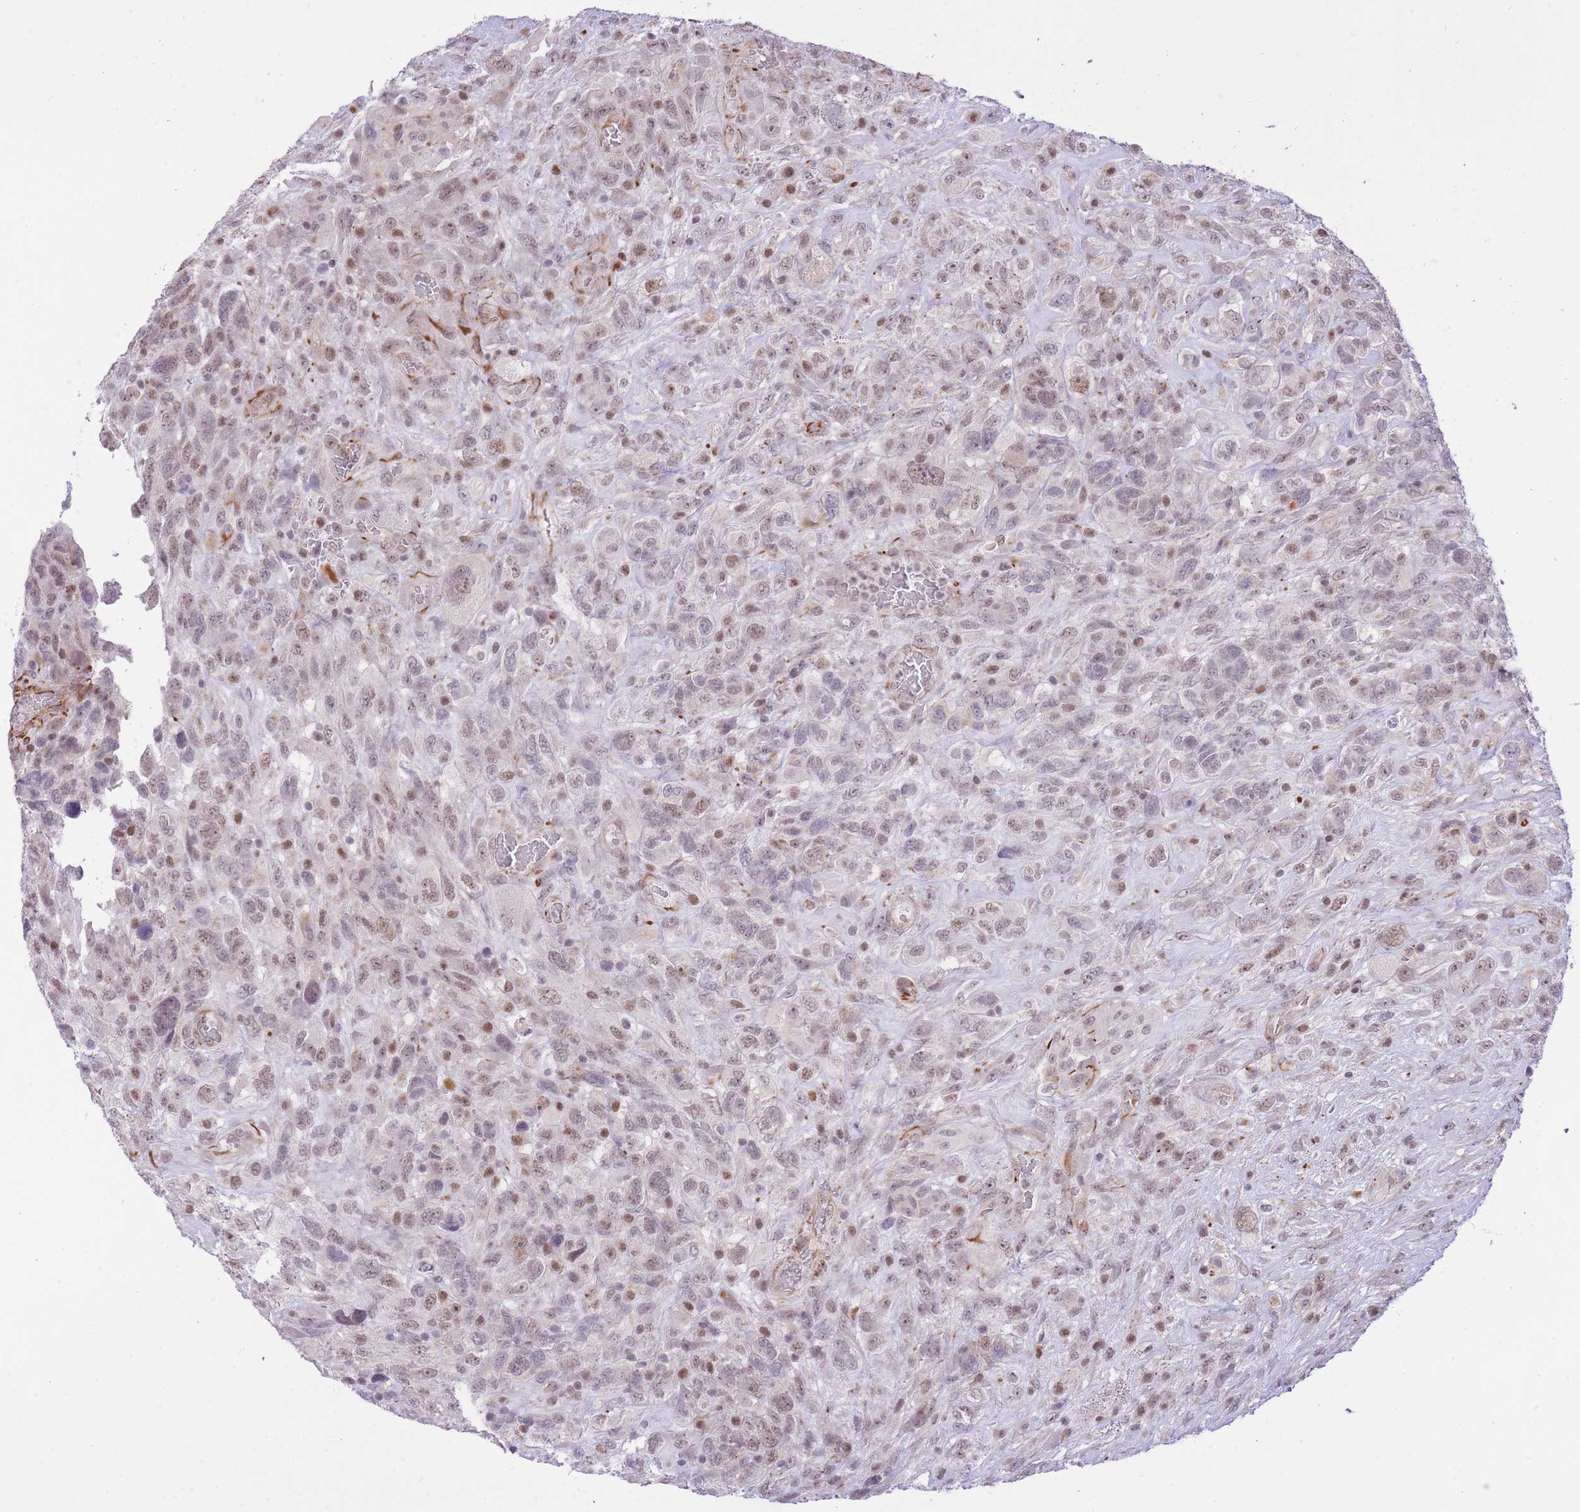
{"staining": {"intensity": "weak", "quantity": ">75%", "location": "nuclear"}, "tissue": "glioma", "cell_type": "Tumor cells", "image_type": "cancer", "snomed": [{"axis": "morphology", "description": "Glioma, malignant, High grade"}, {"axis": "topography", "description": "Brain"}], "caption": "Weak nuclear protein expression is identified in about >75% of tumor cells in high-grade glioma (malignant). (DAB = brown stain, brightfield microscopy at high magnification).", "gene": "ELL", "patient": {"sex": "male", "age": 61}}